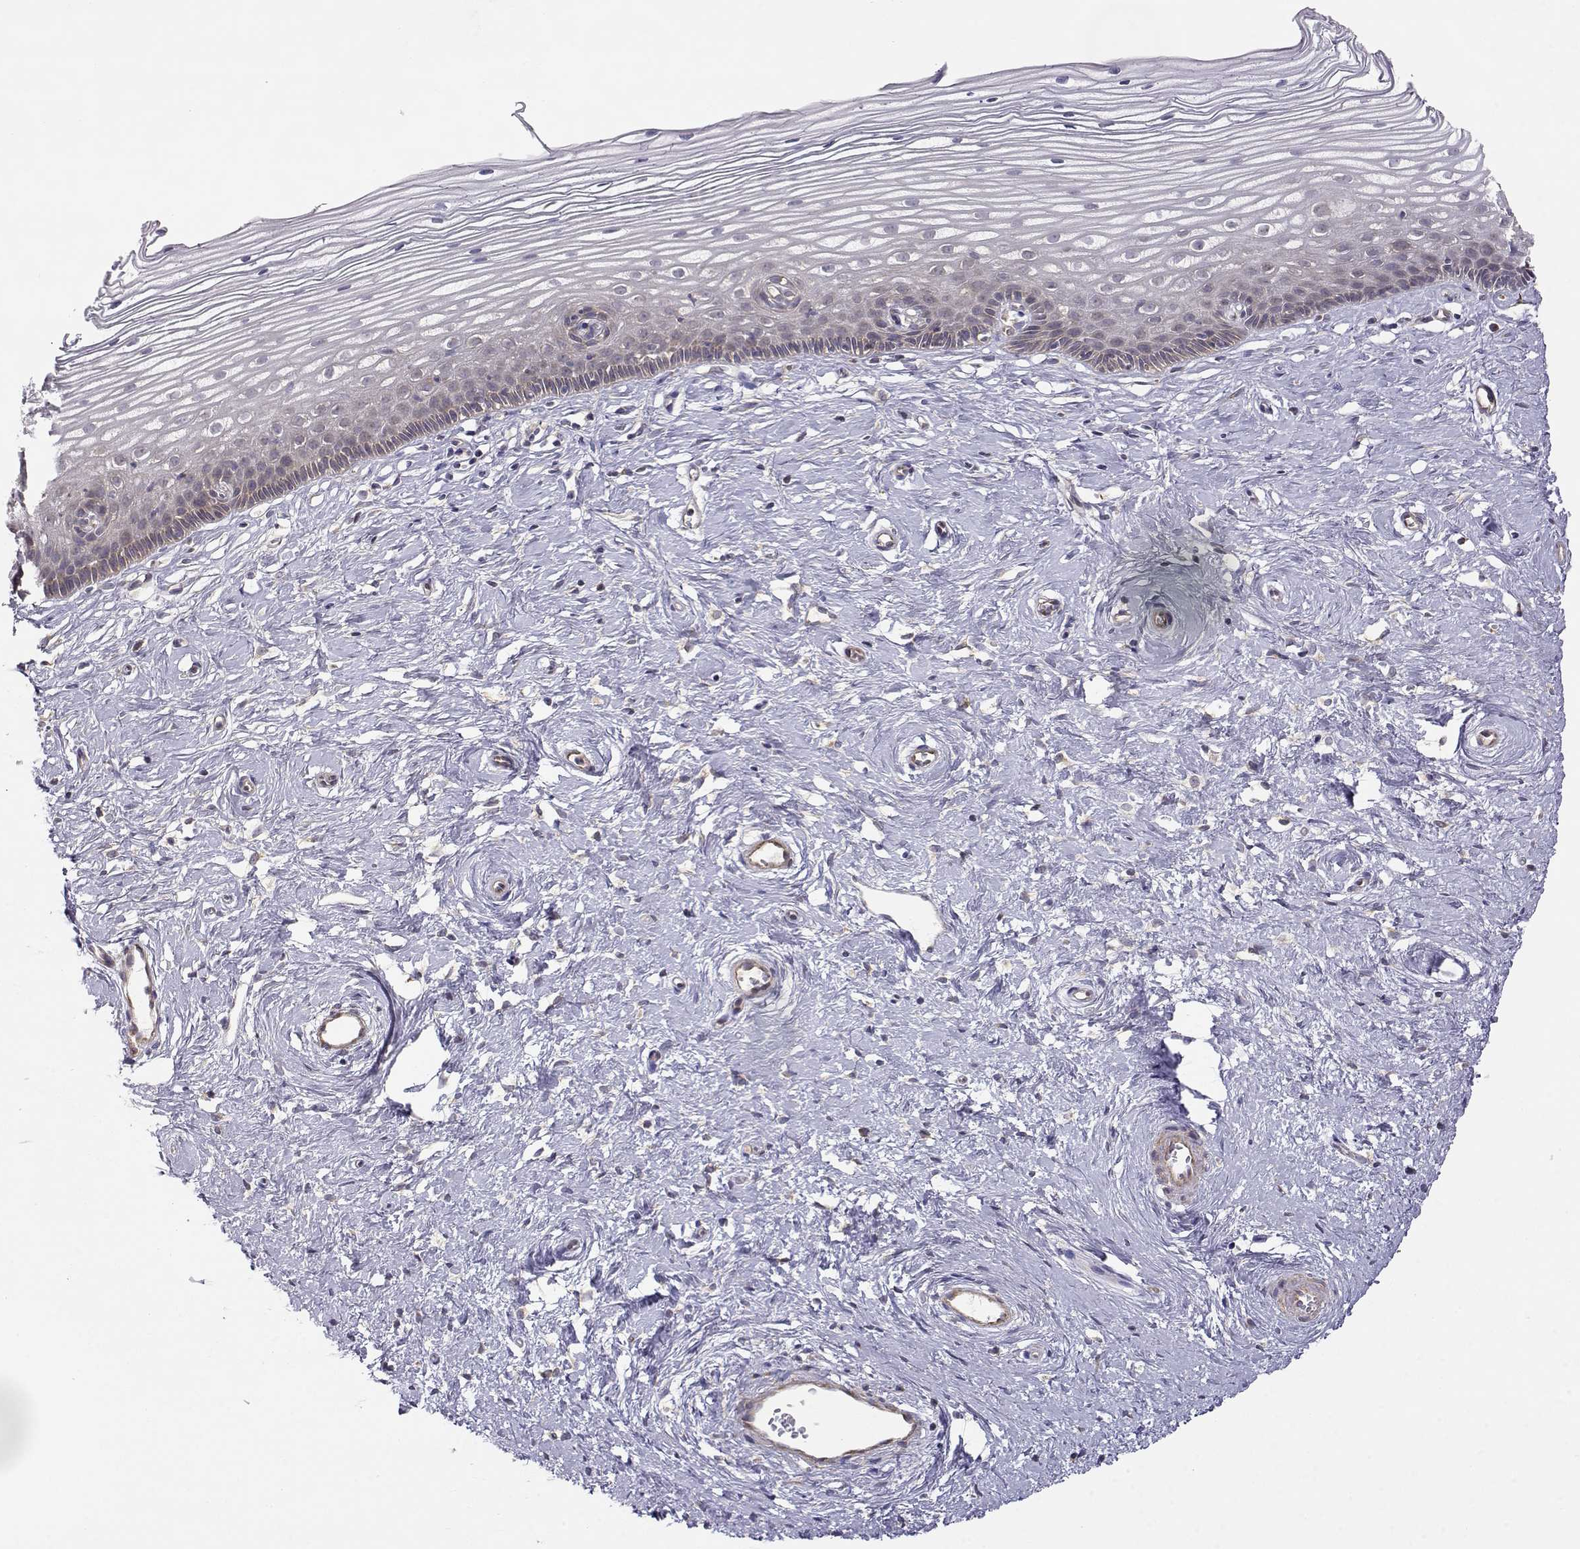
{"staining": {"intensity": "strong", "quantity": ">75%", "location": "cytoplasmic/membranous"}, "tissue": "cervix", "cell_type": "Glandular cells", "image_type": "normal", "snomed": [{"axis": "morphology", "description": "Normal tissue, NOS"}, {"axis": "topography", "description": "Cervix"}], "caption": "Immunohistochemistry micrograph of benign human cervix stained for a protein (brown), which exhibits high levels of strong cytoplasmic/membranous expression in approximately >75% of glandular cells.", "gene": "PAIP1", "patient": {"sex": "female", "age": 40}}